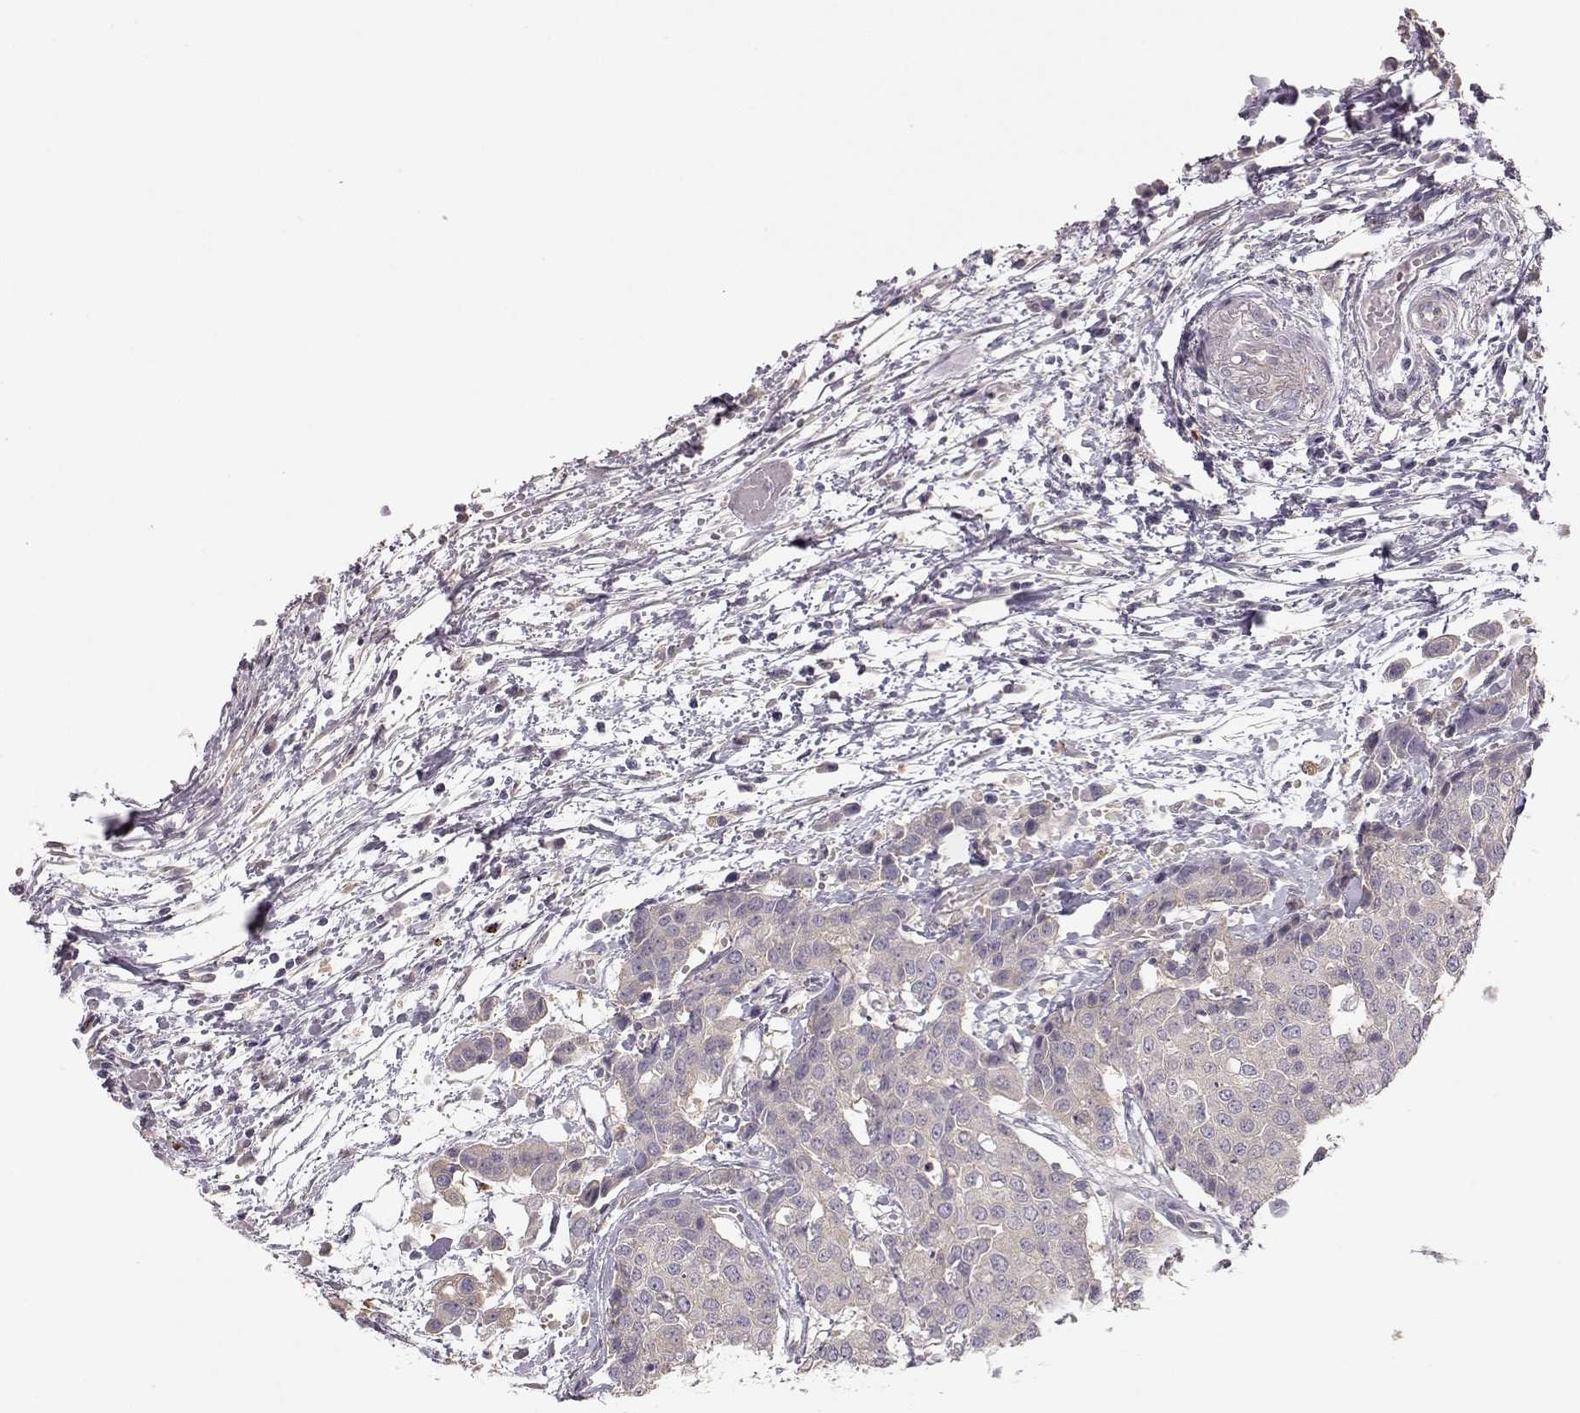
{"staining": {"intensity": "negative", "quantity": "none", "location": "none"}, "tissue": "carcinoid", "cell_type": "Tumor cells", "image_type": "cancer", "snomed": [{"axis": "morphology", "description": "Carcinoid, malignant, NOS"}, {"axis": "topography", "description": "Colon"}], "caption": "Photomicrograph shows no protein positivity in tumor cells of carcinoid tissue.", "gene": "ARHGAP8", "patient": {"sex": "male", "age": 81}}